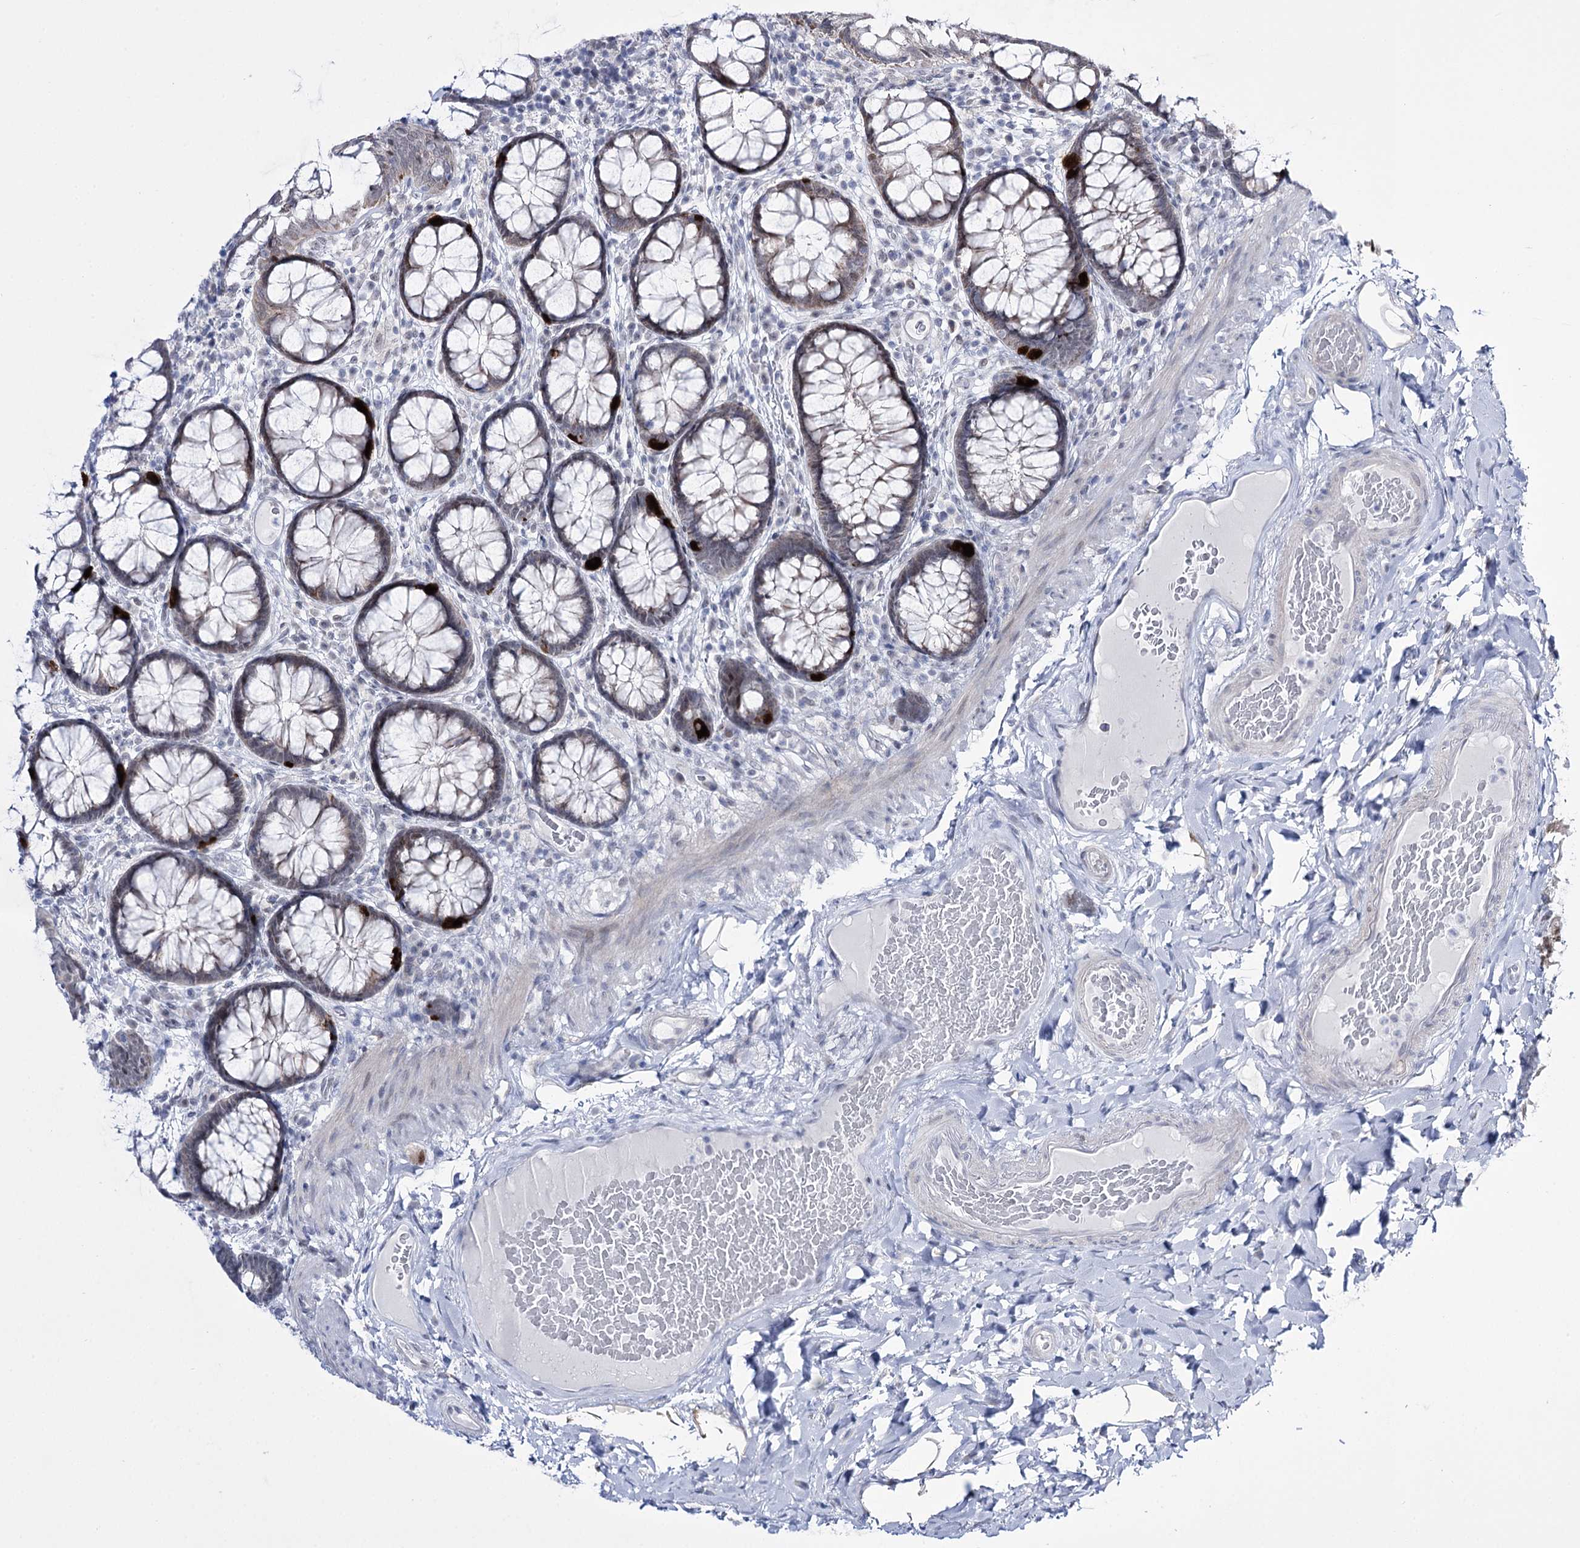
{"staining": {"intensity": "moderate", "quantity": ">75%", "location": "cytoplasmic/membranous,nuclear"}, "tissue": "rectum", "cell_type": "Glandular cells", "image_type": "normal", "snomed": [{"axis": "morphology", "description": "Normal tissue, NOS"}, {"axis": "topography", "description": "Rectum"}], "caption": "Rectum stained with DAB immunohistochemistry demonstrates medium levels of moderate cytoplasmic/membranous,nuclear expression in about >75% of glandular cells.", "gene": "RBM15B", "patient": {"sex": "male", "age": 83}}